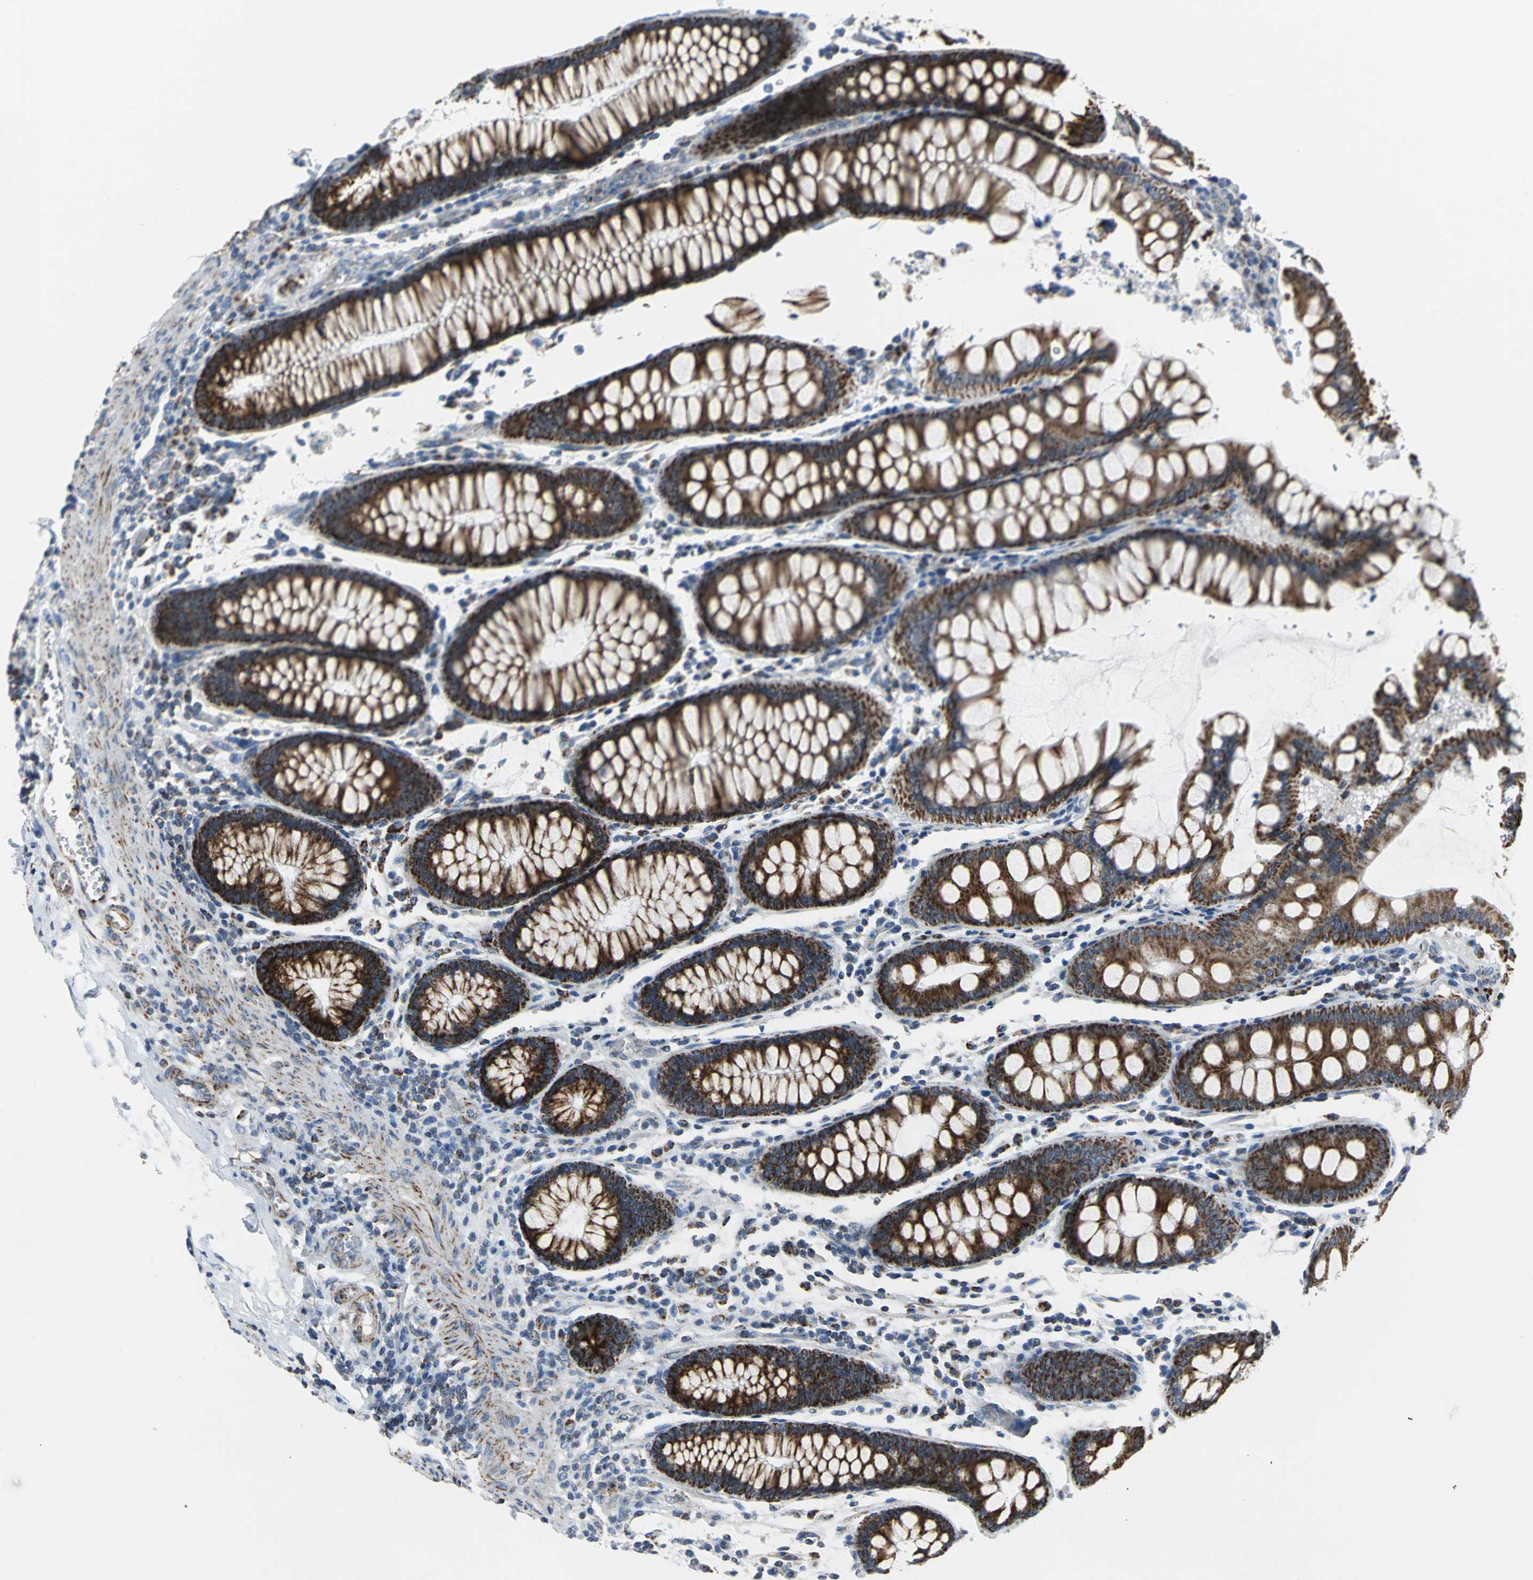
{"staining": {"intensity": "moderate", "quantity": ">75%", "location": "cytoplasmic/membranous"}, "tissue": "colorectal cancer", "cell_type": "Tumor cells", "image_type": "cancer", "snomed": [{"axis": "morphology", "description": "Normal tissue, NOS"}, {"axis": "morphology", "description": "Adenocarcinoma, NOS"}, {"axis": "topography", "description": "Colon"}], "caption": "This is an image of immunohistochemistry staining of colorectal cancer (adenocarcinoma), which shows moderate positivity in the cytoplasmic/membranous of tumor cells.", "gene": "NTRK1", "patient": {"sex": "male", "age": 82}}